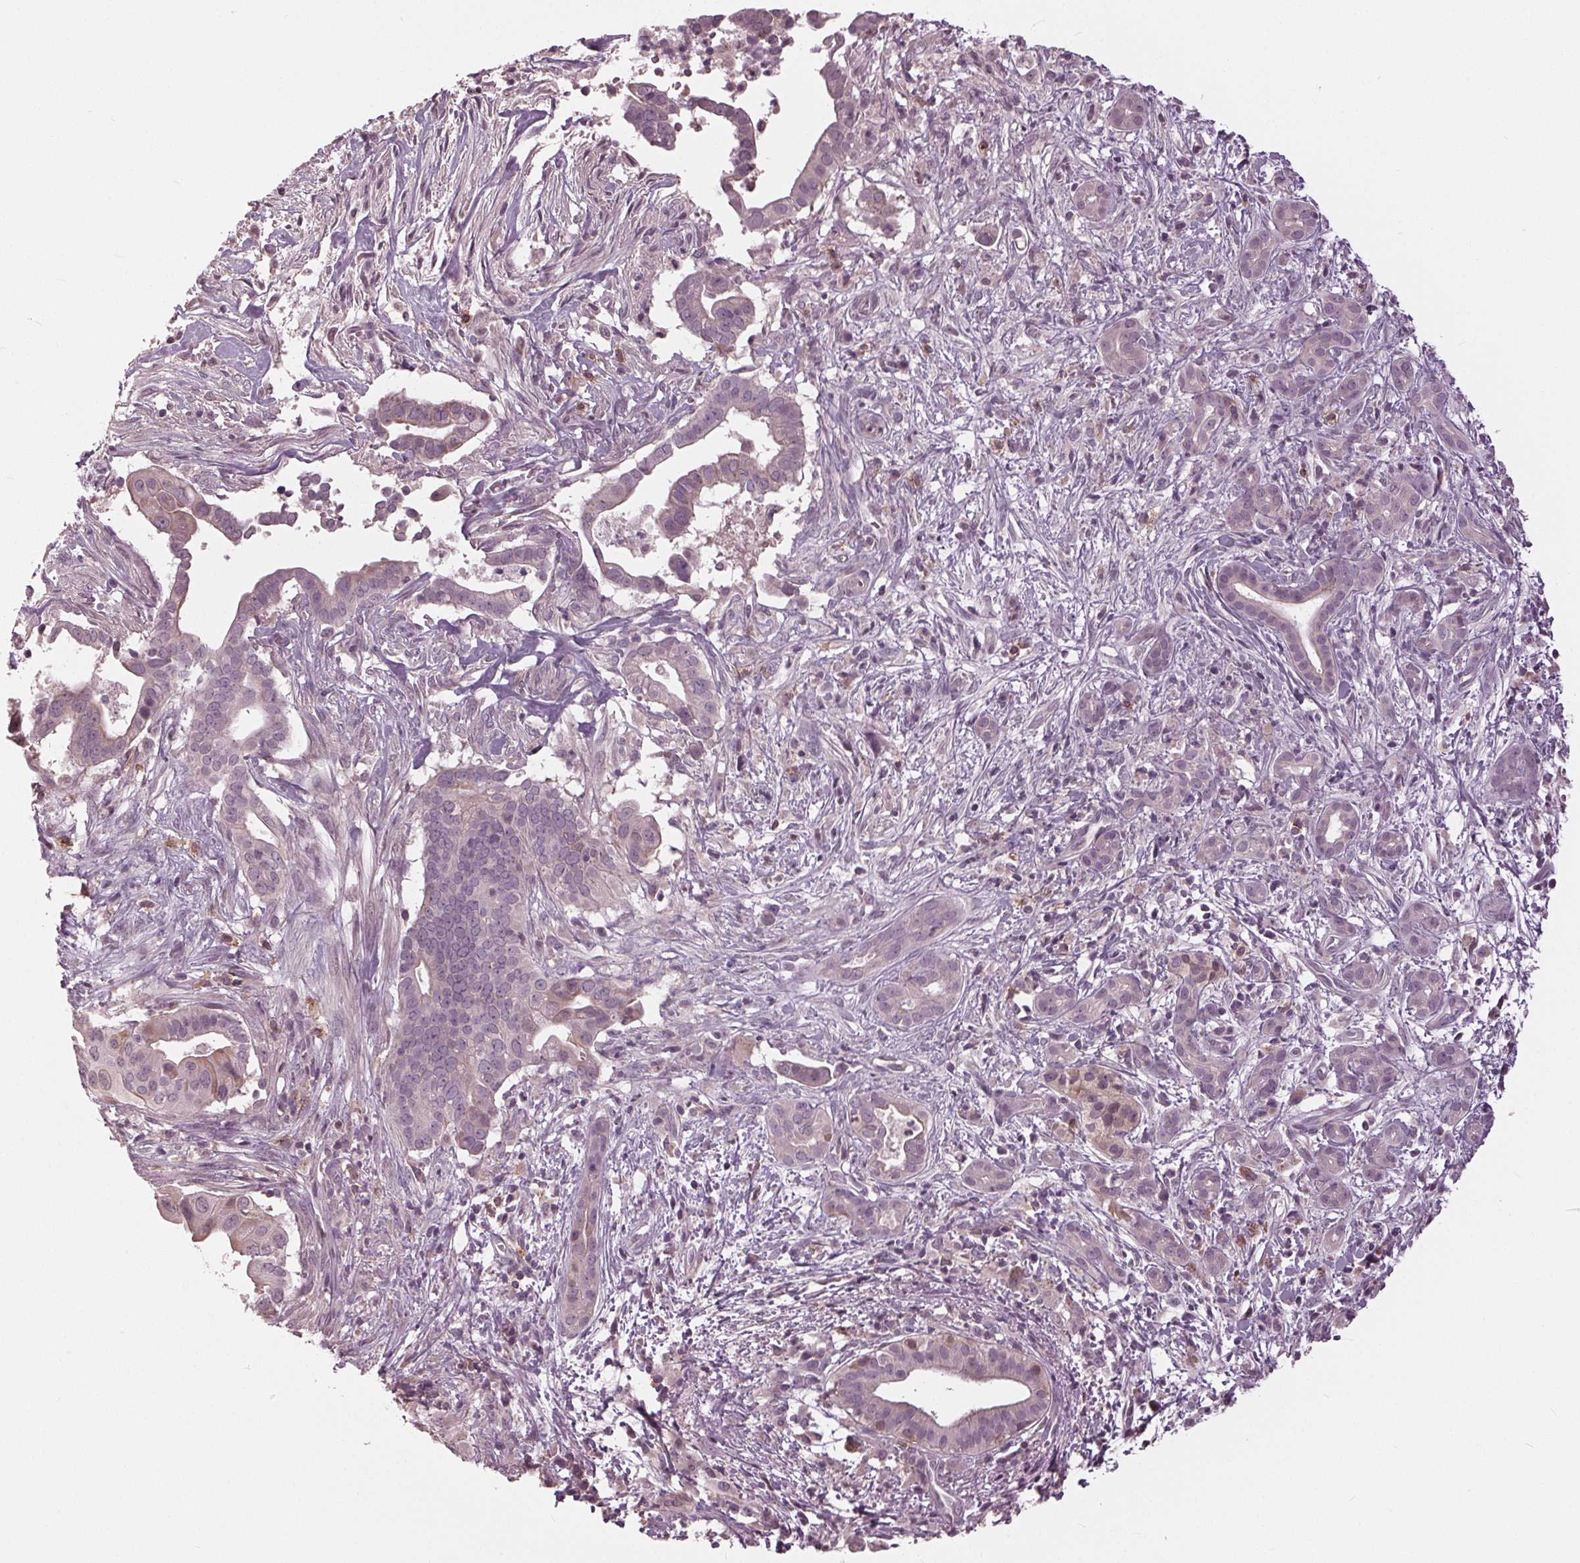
{"staining": {"intensity": "negative", "quantity": "none", "location": "none"}, "tissue": "pancreatic cancer", "cell_type": "Tumor cells", "image_type": "cancer", "snomed": [{"axis": "morphology", "description": "Adenocarcinoma, NOS"}, {"axis": "topography", "description": "Pancreas"}], "caption": "There is no significant expression in tumor cells of pancreatic adenocarcinoma.", "gene": "SIGLEC6", "patient": {"sex": "male", "age": 61}}